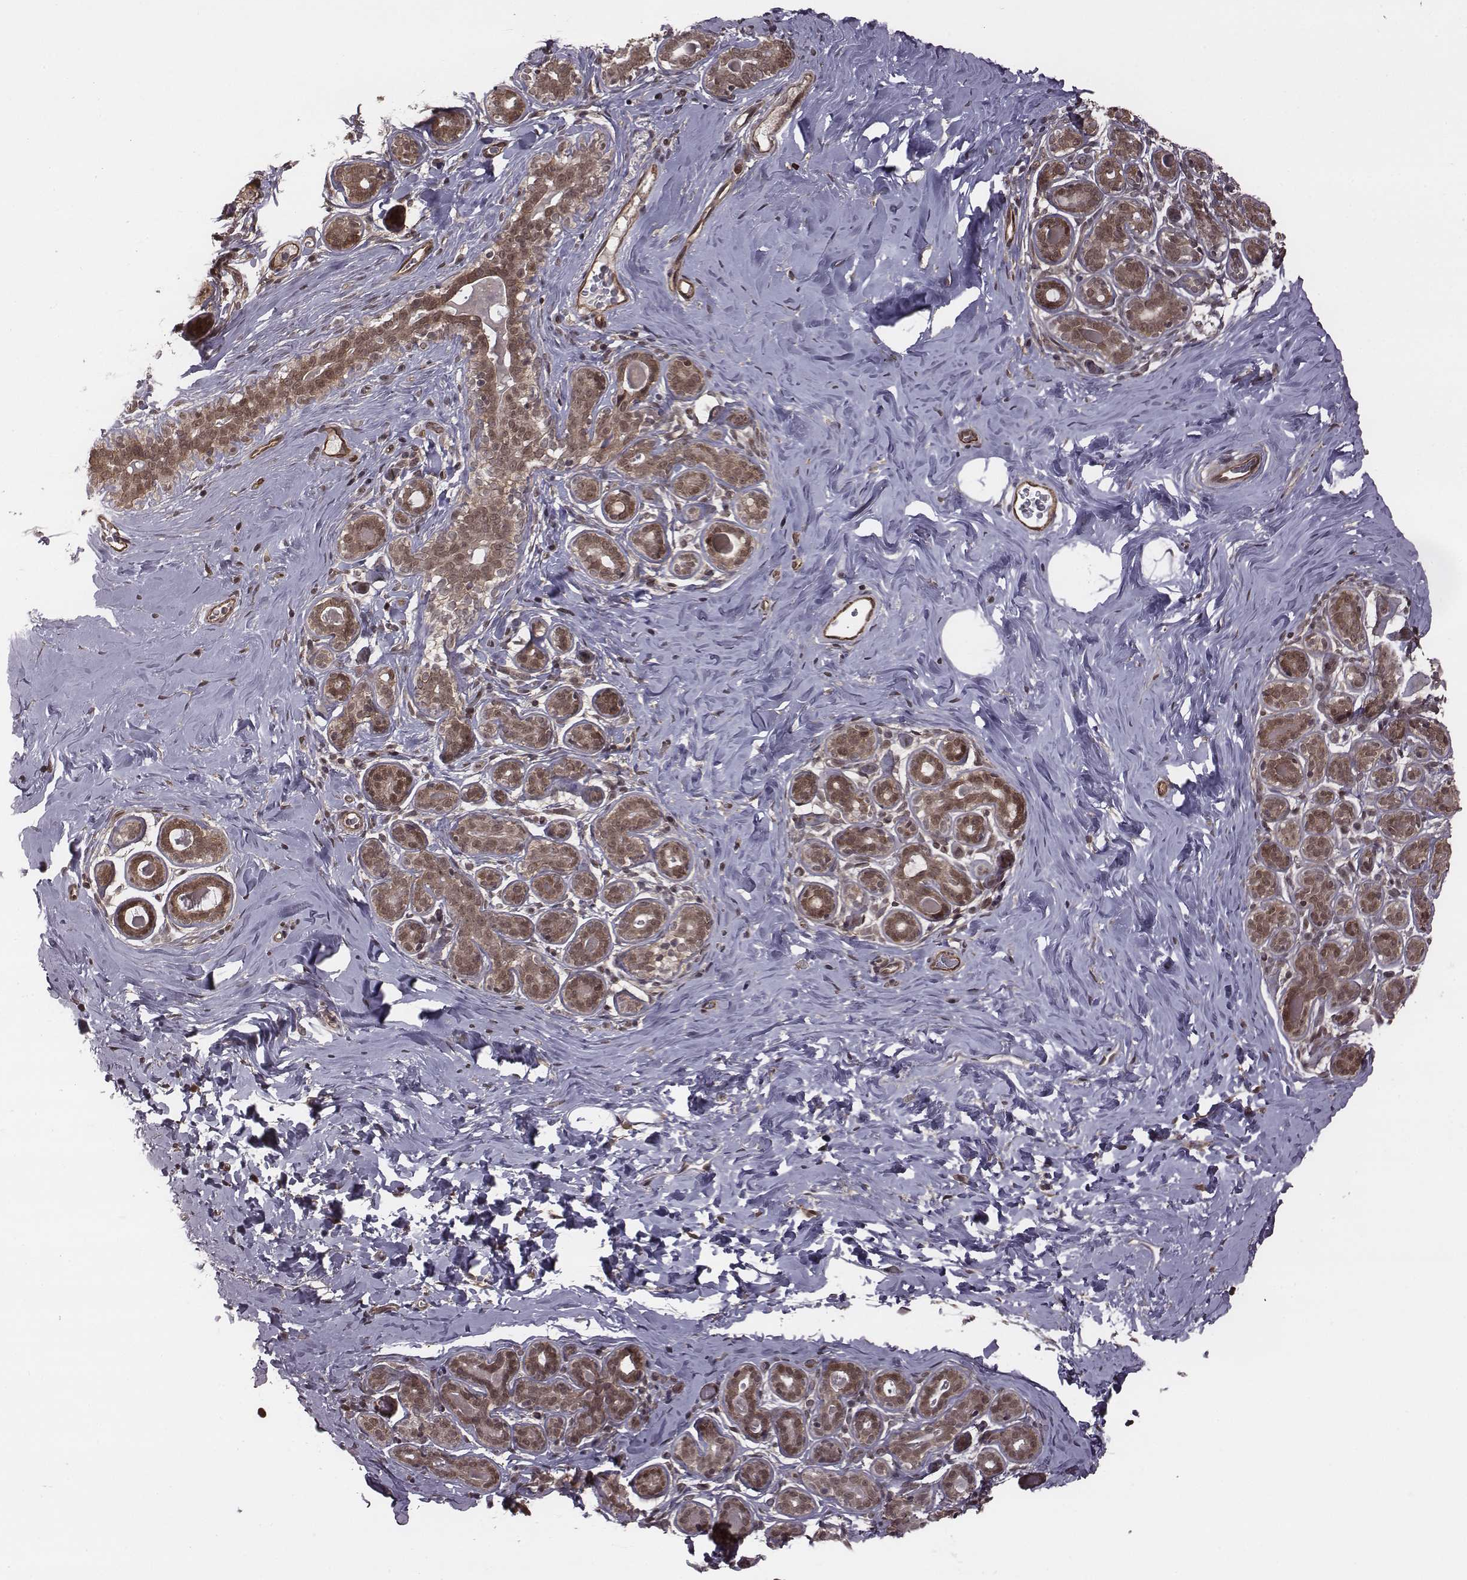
{"staining": {"intensity": "negative", "quantity": "none", "location": "none"}, "tissue": "breast", "cell_type": "Adipocytes", "image_type": "normal", "snomed": [{"axis": "morphology", "description": "Normal tissue, NOS"}, {"axis": "topography", "description": "Skin"}, {"axis": "topography", "description": "Breast"}], "caption": "Immunohistochemical staining of normal human breast reveals no significant staining in adipocytes.", "gene": "RPL3", "patient": {"sex": "female", "age": 43}}